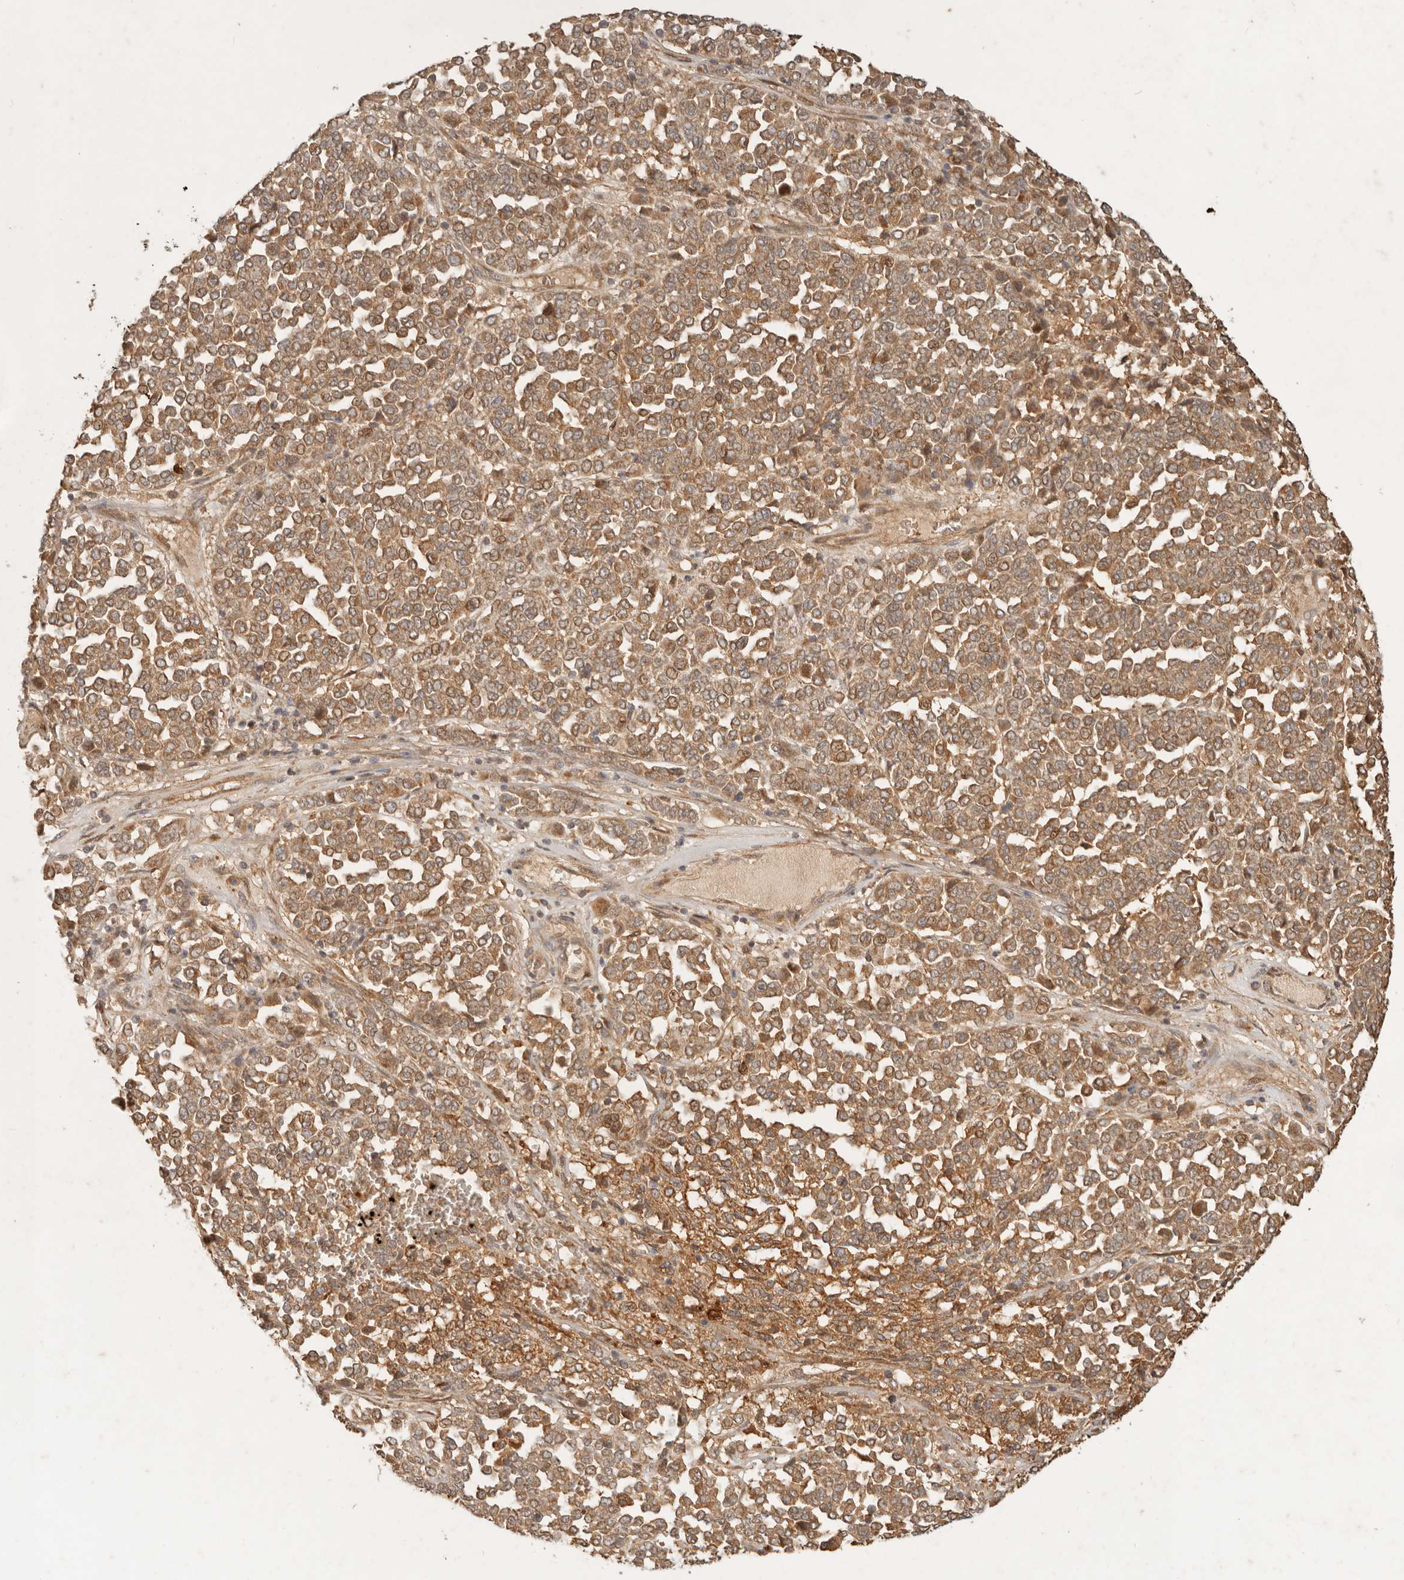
{"staining": {"intensity": "moderate", "quantity": ">75%", "location": "cytoplasmic/membranous"}, "tissue": "melanoma", "cell_type": "Tumor cells", "image_type": "cancer", "snomed": [{"axis": "morphology", "description": "Malignant melanoma, Metastatic site"}, {"axis": "topography", "description": "Pancreas"}], "caption": "The micrograph exhibits a brown stain indicating the presence of a protein in the cytoplasmic/membranous of tumor cells in melanoma.", "gene": "CLEC4C", "patient": {"sex": "female", "age": 30}}